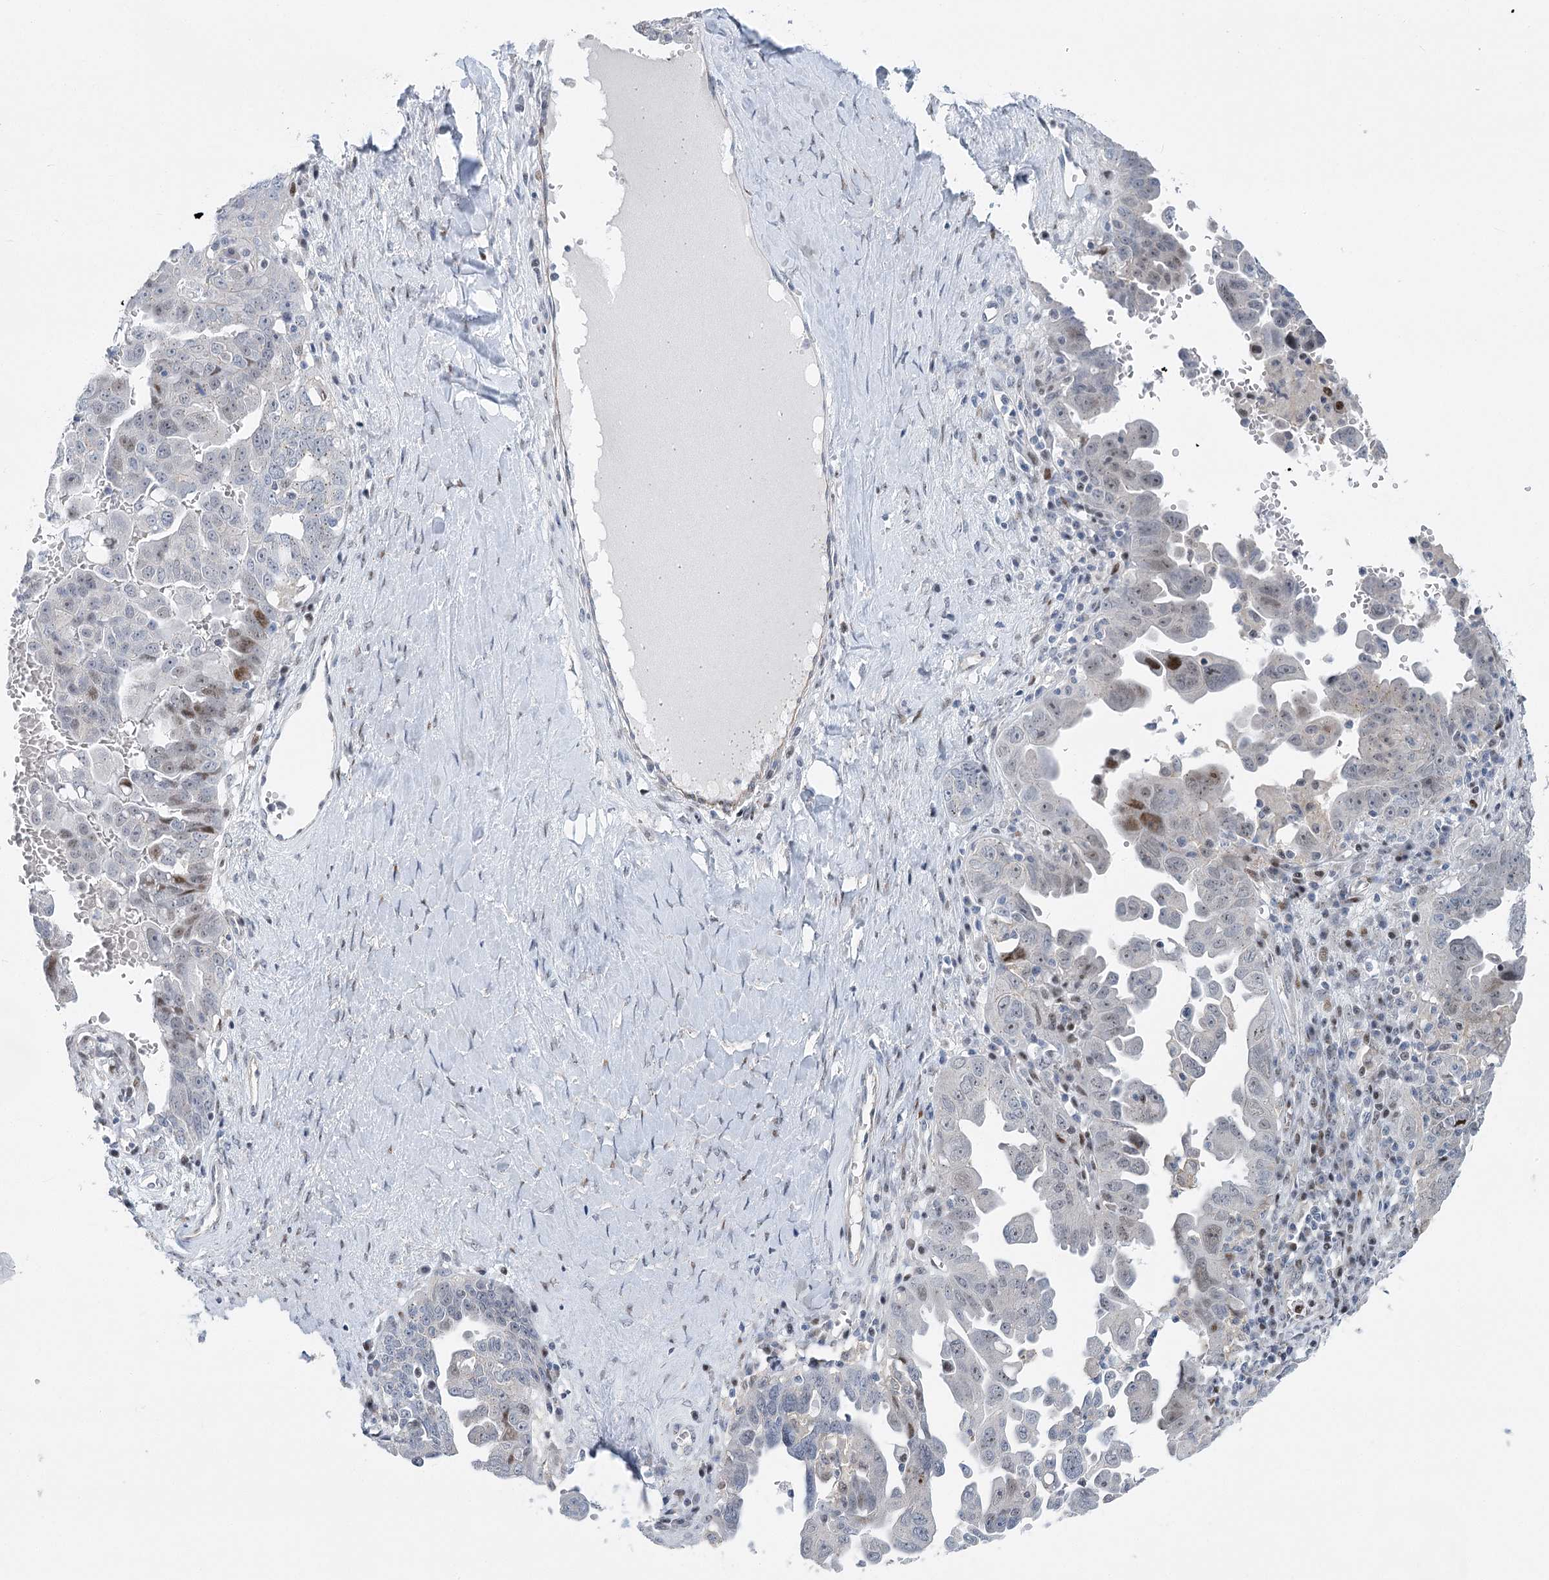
{"staining": {"intensity": "weak", "quantity": "25%-75%", "location": "nuclear"}, "tissue": "ovarian cancer", "cell_type": "Tumor cells", "image_type": "cancer", "snomed": [{"axis": "morphology", "description": "Carcinoma, endometroid"}, {"axis": "topography", "description": "Ovary"}], "caption": "Tumor cells reveal weak nuclear positivity in approximately 25%-75% of cells in ovarian cancer (endometroid carcinoma). (Stains: DAB in brown, nuclei in blue, Microscopy: brightfield microscopy at high magnification).", "gene": "CAMTA1", "patient": {"sex": "female", "age": 62}}